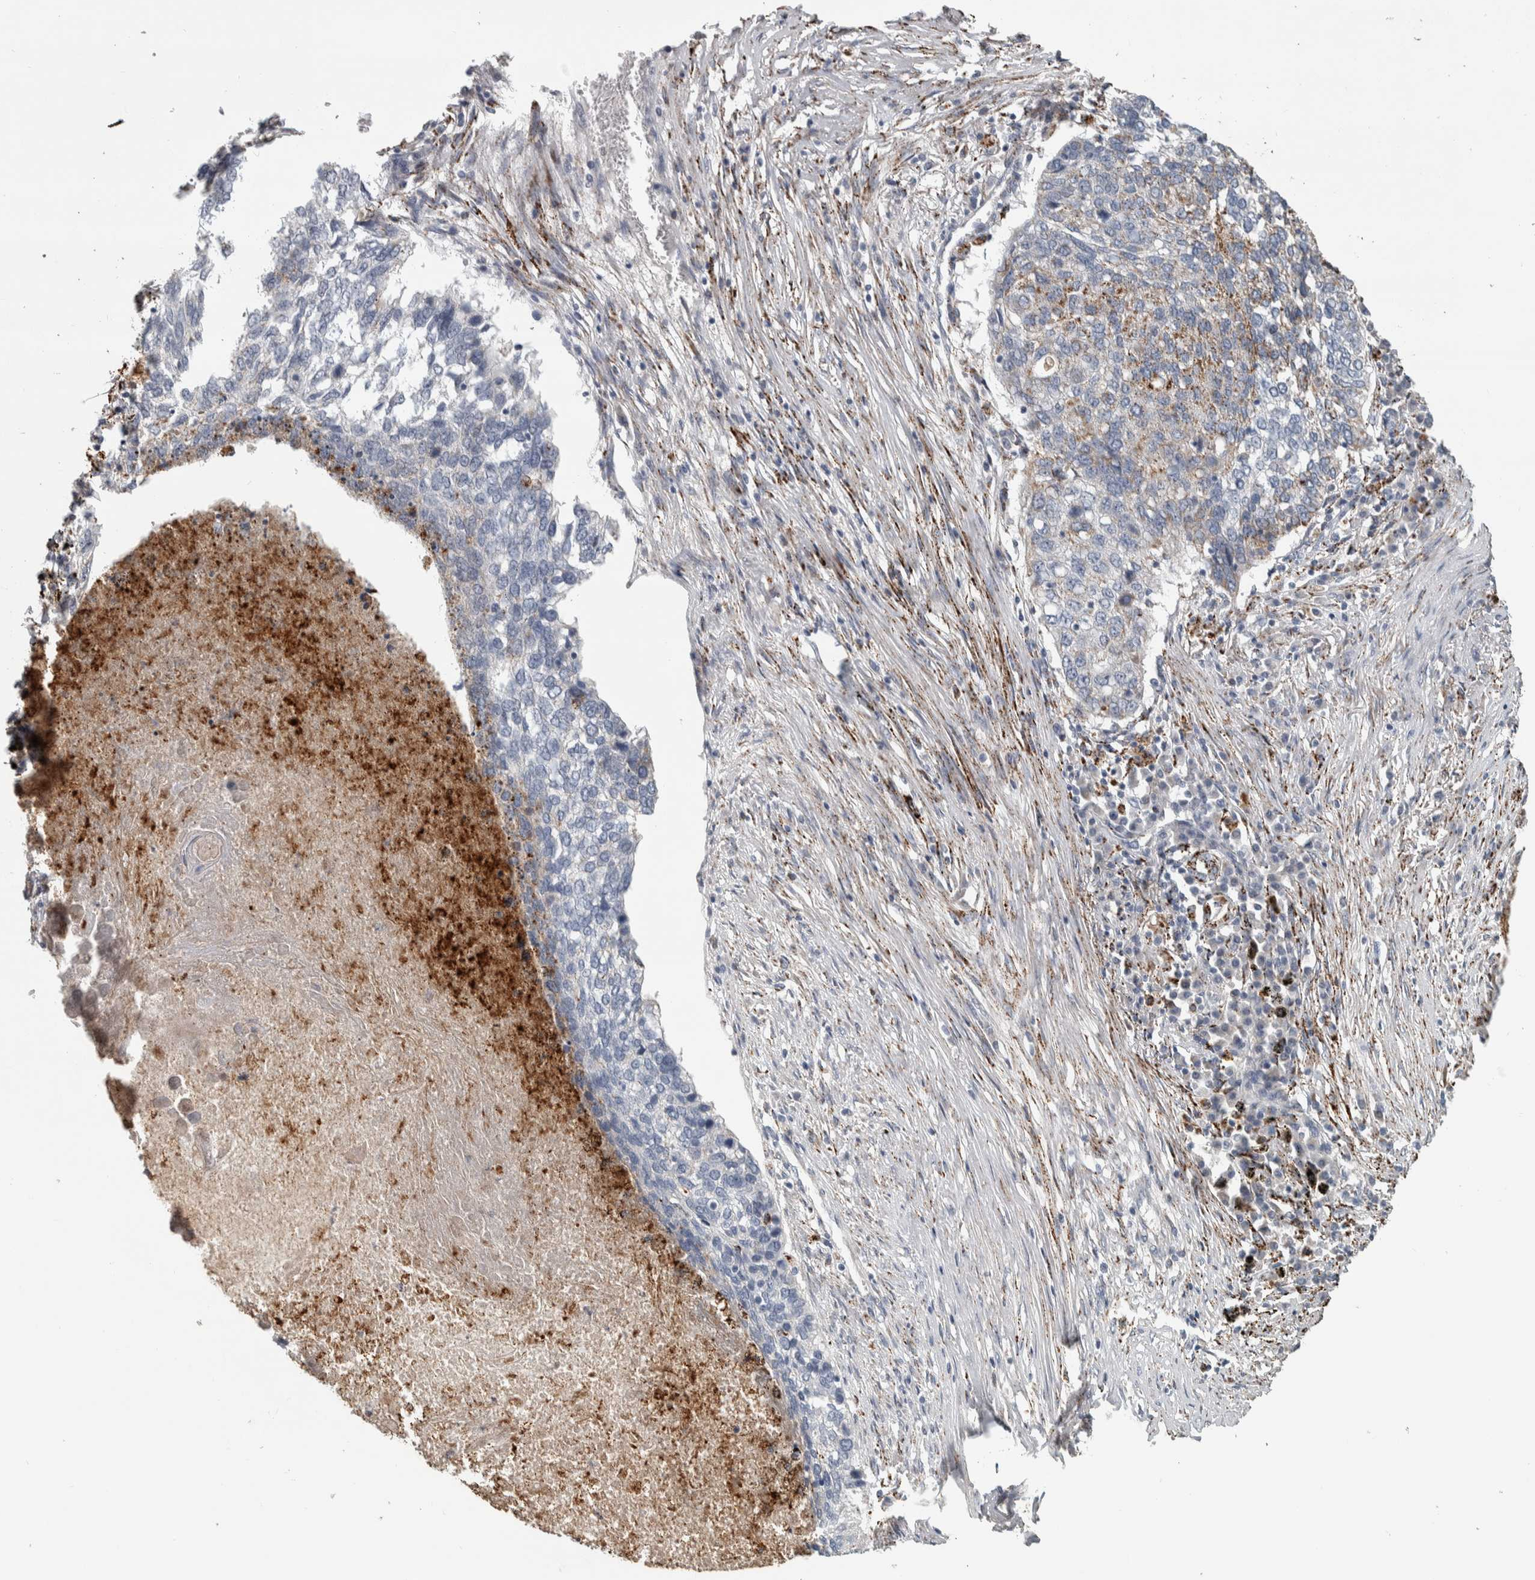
{"staining": {"intensity": "moderate", "quantity": "<25%", "location": "cytoplasmic/membranous"}, "tissue": "lung cancer", "cell_type": "Tumor cells", "image_type": "cancer", "snomed": [{"axis": "morphology", "description": "Squamous cell carcinoma, NOS"}, {"axis": "topography", "description": "Lung"}], "caption": "Lung squamous cell carcinoma tissue reveals moderate cytoplasmic/membranous positivity in approximately <25% of tumor cells The staining was performed using DAB (3,3'-diaminobenzidine), with brown indicating positive protein expression. Nuclei are stained blue with hematoxylin.", "gene": "FAM78A", "patient": {"sex": "female", "age": 63}}